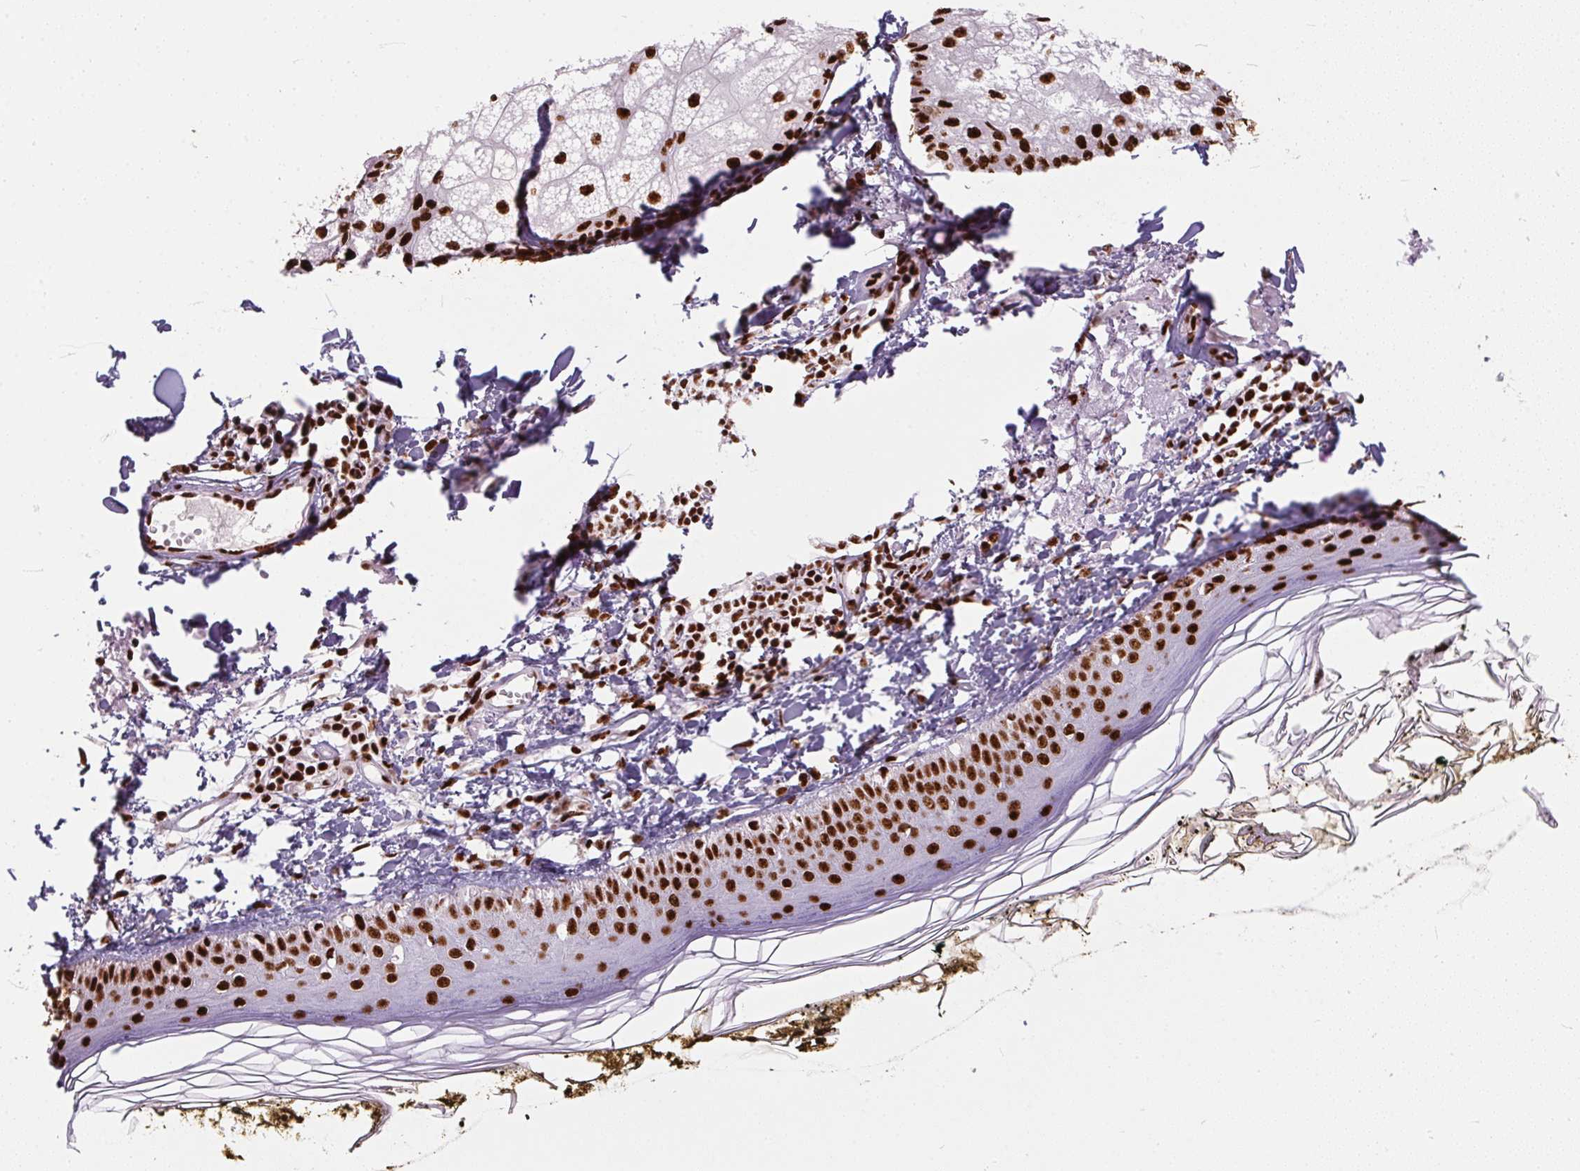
{"staining": {"intensity": "strong", "quantity": ">75%", "location": "nuclear"}, "tissue": "skin", "cell_type": "Fibroblasts", "image_type": "normal", "snomed": [{"axis": "morphology", "description": "Normal tissue, NOS"}, {"axis": "topography", "description": "Skin"}], "caption": "A high amount of strong nuclear staining is identified in approximately >75% of fibroblasts in normal skin.", "gene": "PAGE3", "patient": {"sex": "male", "age": 76}}